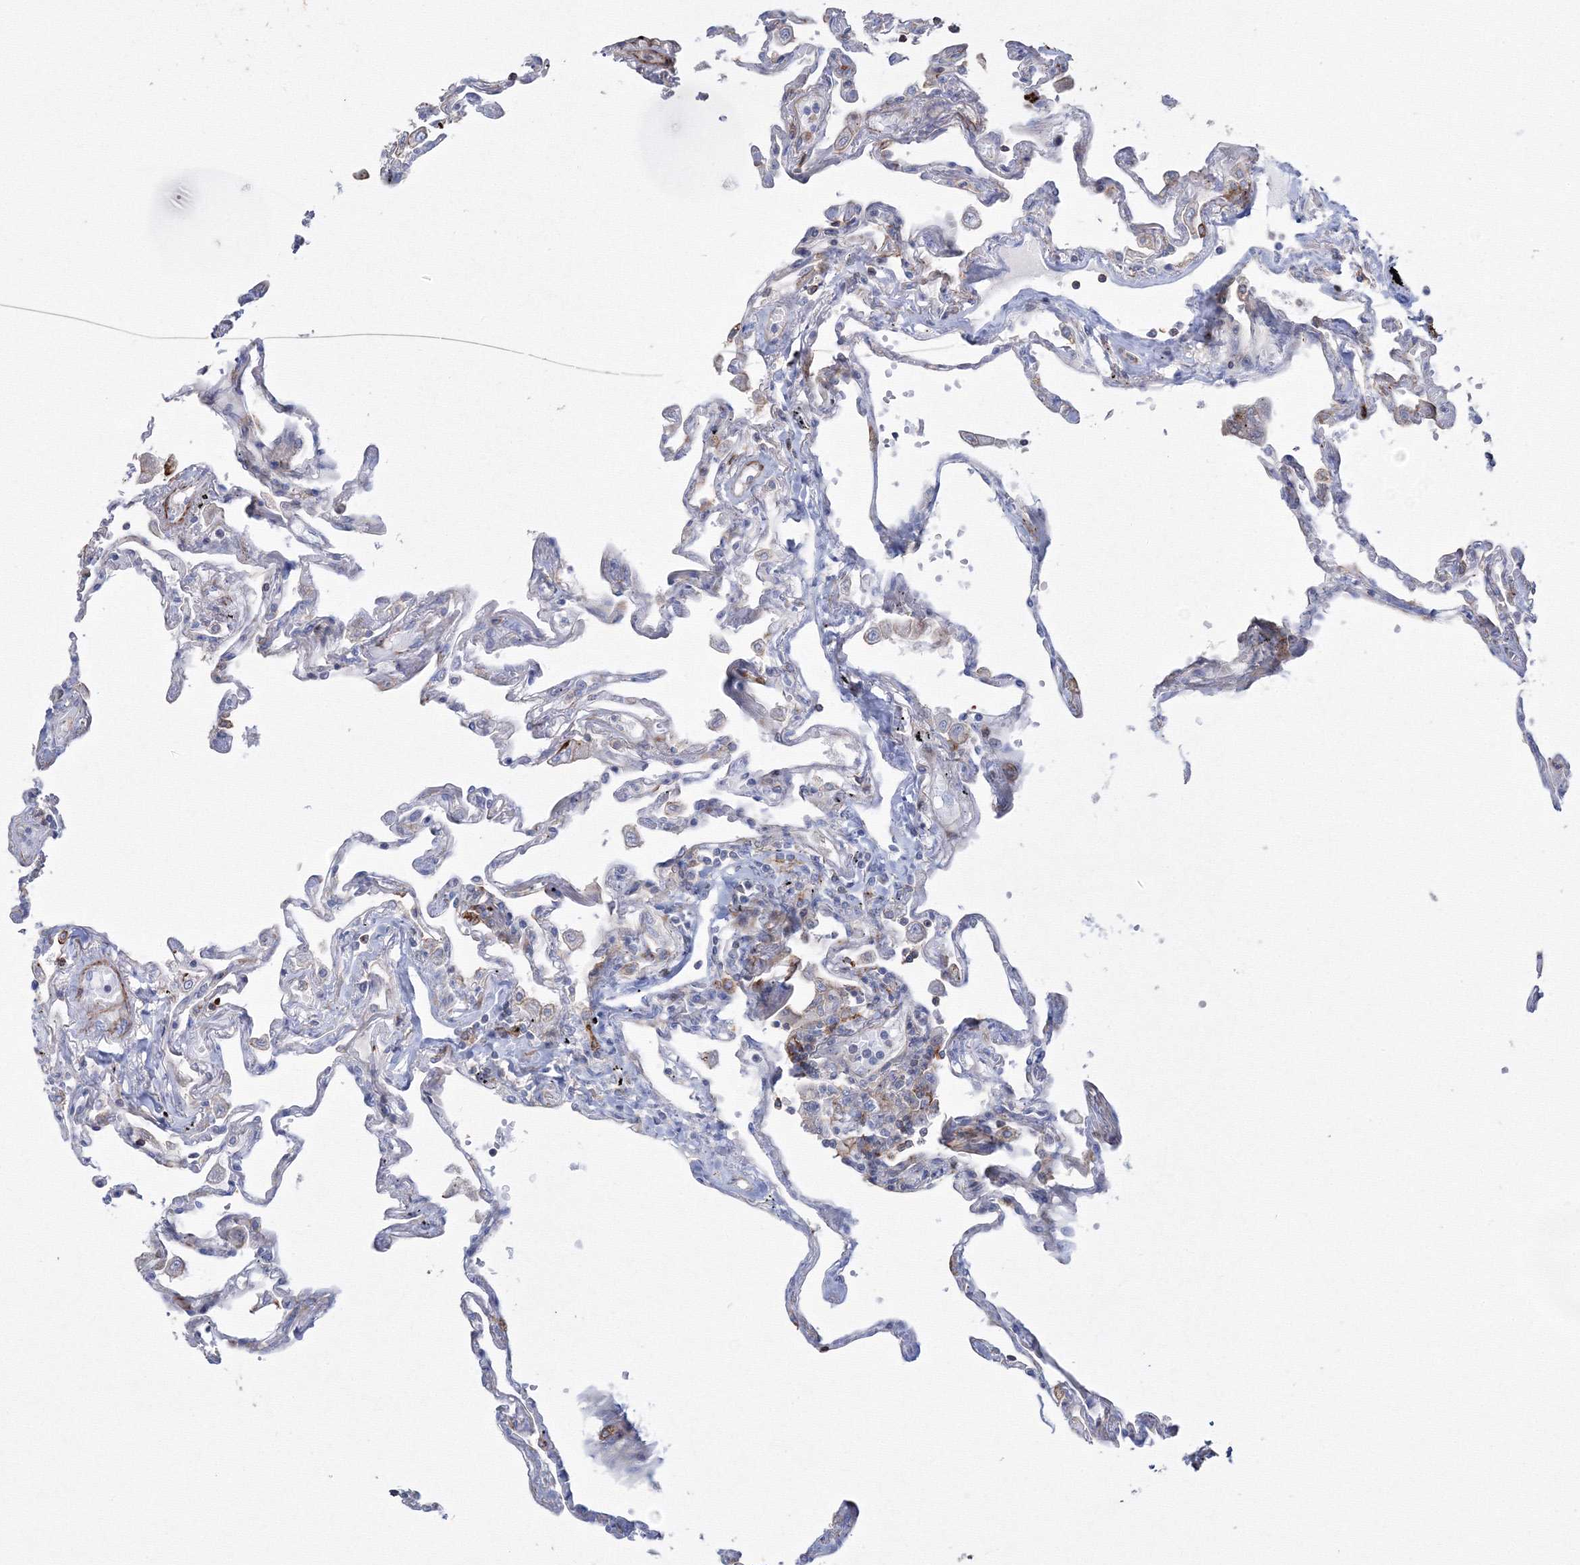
{"staining": {"intensity": "moderate", "quantity": "<25%", "location": "cytoplasmic/membranous"}, "tissue": "lung", "cell_type": "Alveolar cells", "image_type": "normal", "snomed": [{"axis": "morphology", "description": "Normal tissue, NOS"}, {"axis": "topography", "description": "Lung"}], "caption": "IHC micrograph of unremarkable lung: human lung stained using immunohistochemistry (IHC) shows low levels of moderate protein expression localized specifically in the cytoplasmic/membranous of alveolar cells, appearing as a cytoplasmic/membranous brown color.", "gene": "GPR82", "patient": {"sex": "female", "age": 67}}